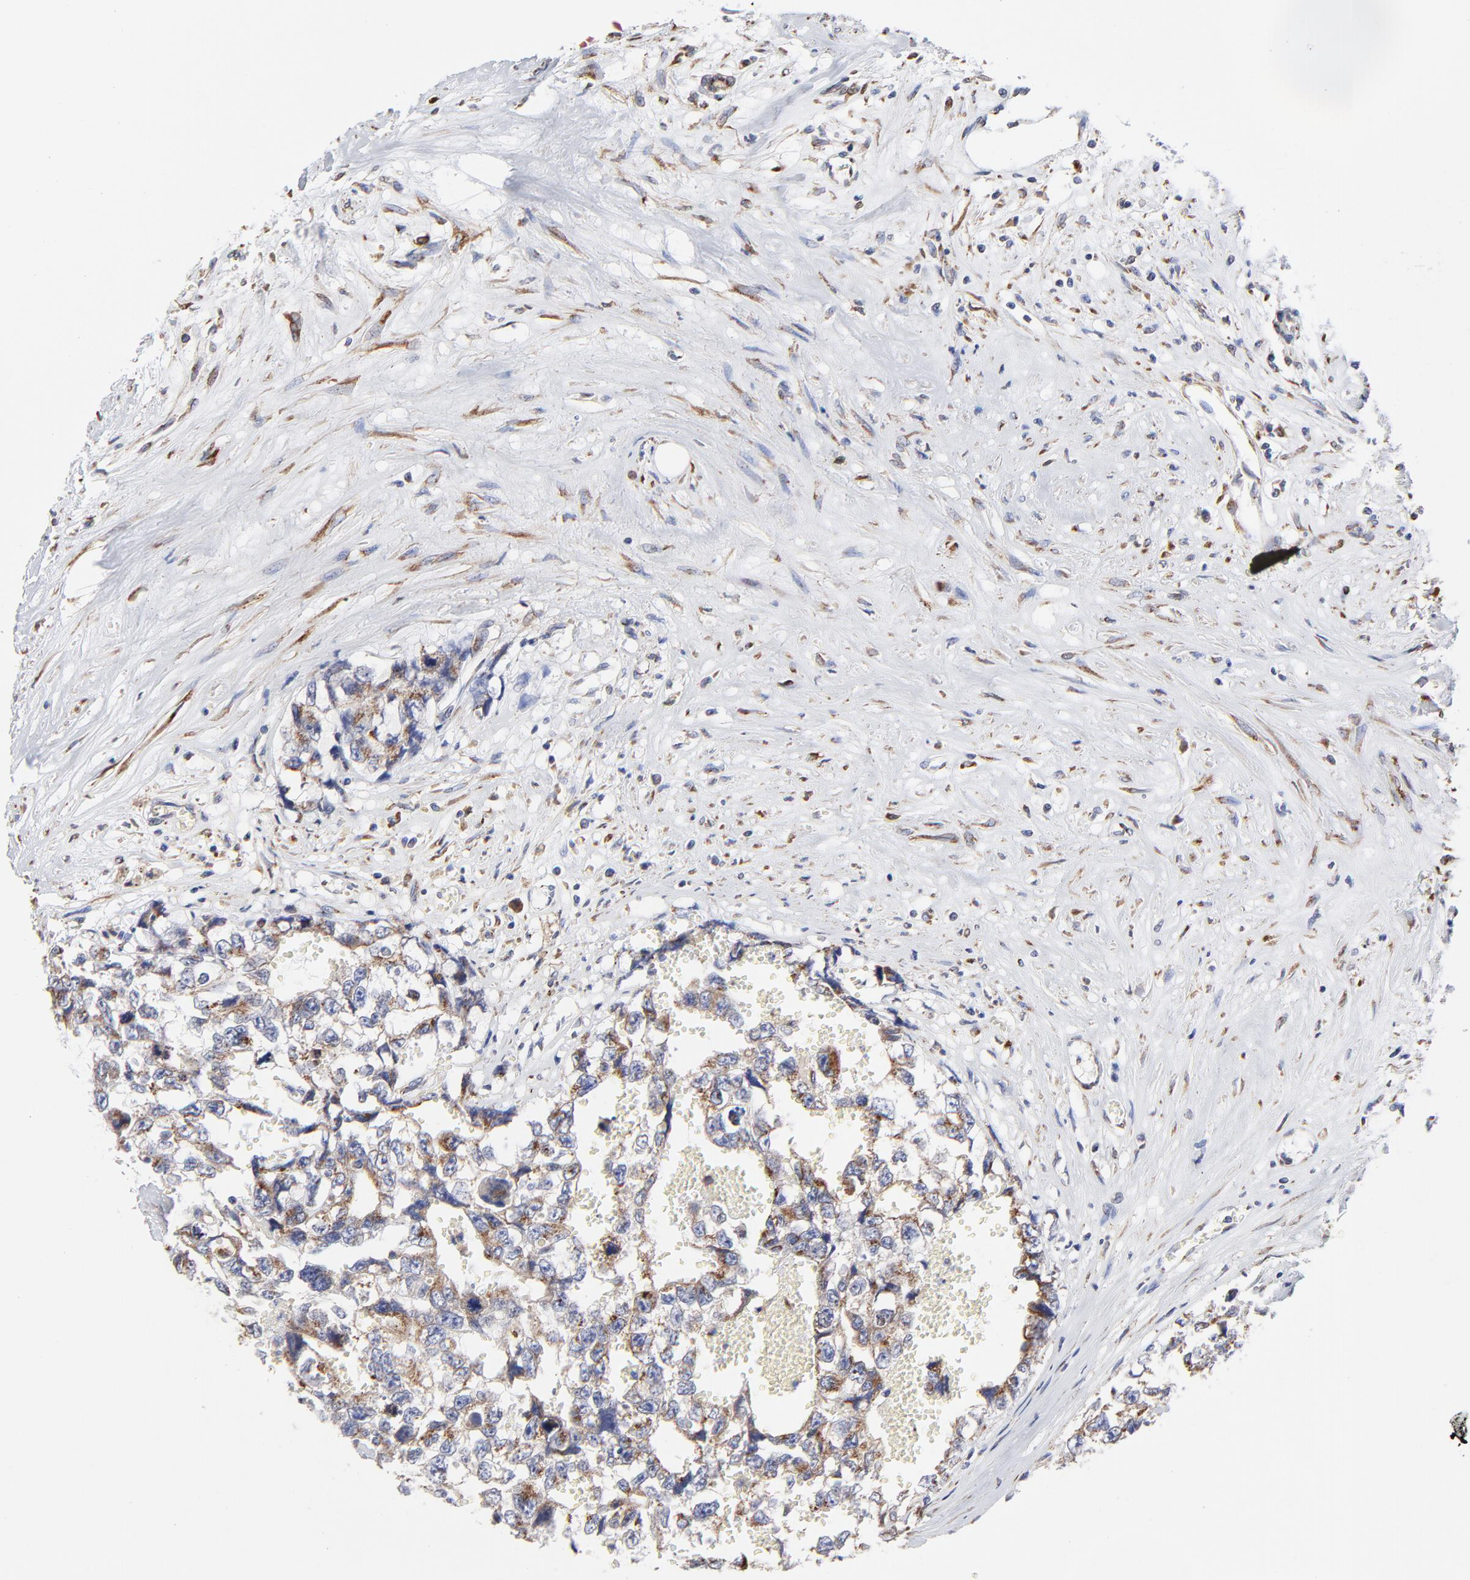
{"staining": {"intensity": "weak", "quantity": ">75%", "location": "cytoplasmic/membranous"}, "tissue": "testis cancer", "cell_type": "Tumor cells", "image_type": "cancer", "snomed": [{"axis": "morphology", "description": "Carcinoma, Embryonal, NOS"}, {"axis": "topography", "description": "Testis"}], "caption": "DAB (3,3'-diaminobenzidine) immunohistochemical staining of embryonal carcinoma (testis) reveals weak cytoplasmic/membranous protein staining in approximately >75% of tumor cells. (DAB (3,3'-diaminobenzidine) = brown stain, brightfield microscopy at high magnification).", "gene": "LMAN1", "patient": {"sex": "male", "age": 31}}